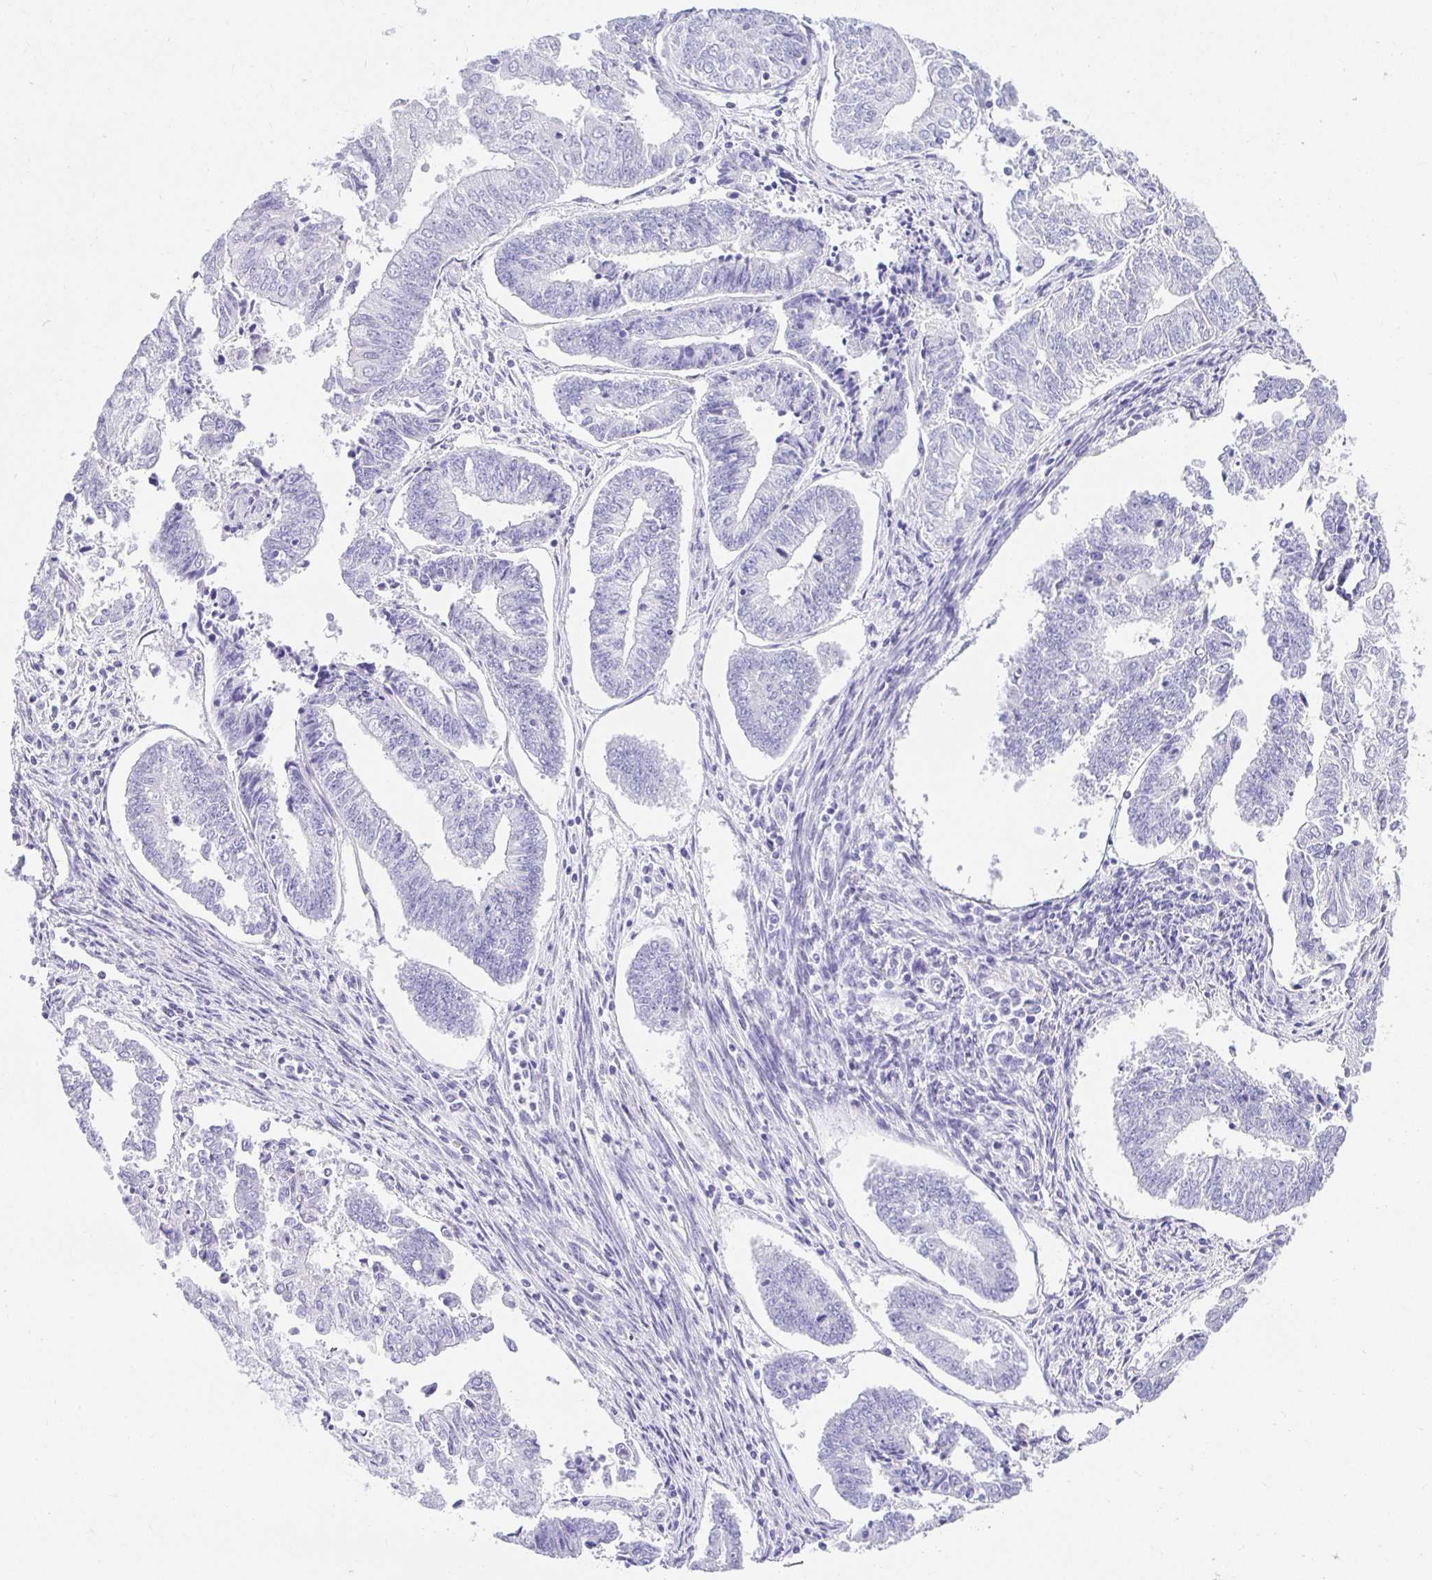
{"staining": {"intensity": "negative", "quantity": "none", "location": "none"}, "tissue": "endometrial cancer", "cell_type": "Tumor cells", "image_type": "cancer", "snomed": [{"axis": "morphology", "description": "Adenocarcinoma, NOS"}, {"axis": "topography", "description": "Endometrium"}], "caption": "Protein analysis of adenocarcinoma (endometrial) reveals no significant positivity in tumor cells.", "gene": "CHAT", "patient": {"sex": "female", "age": 61}}